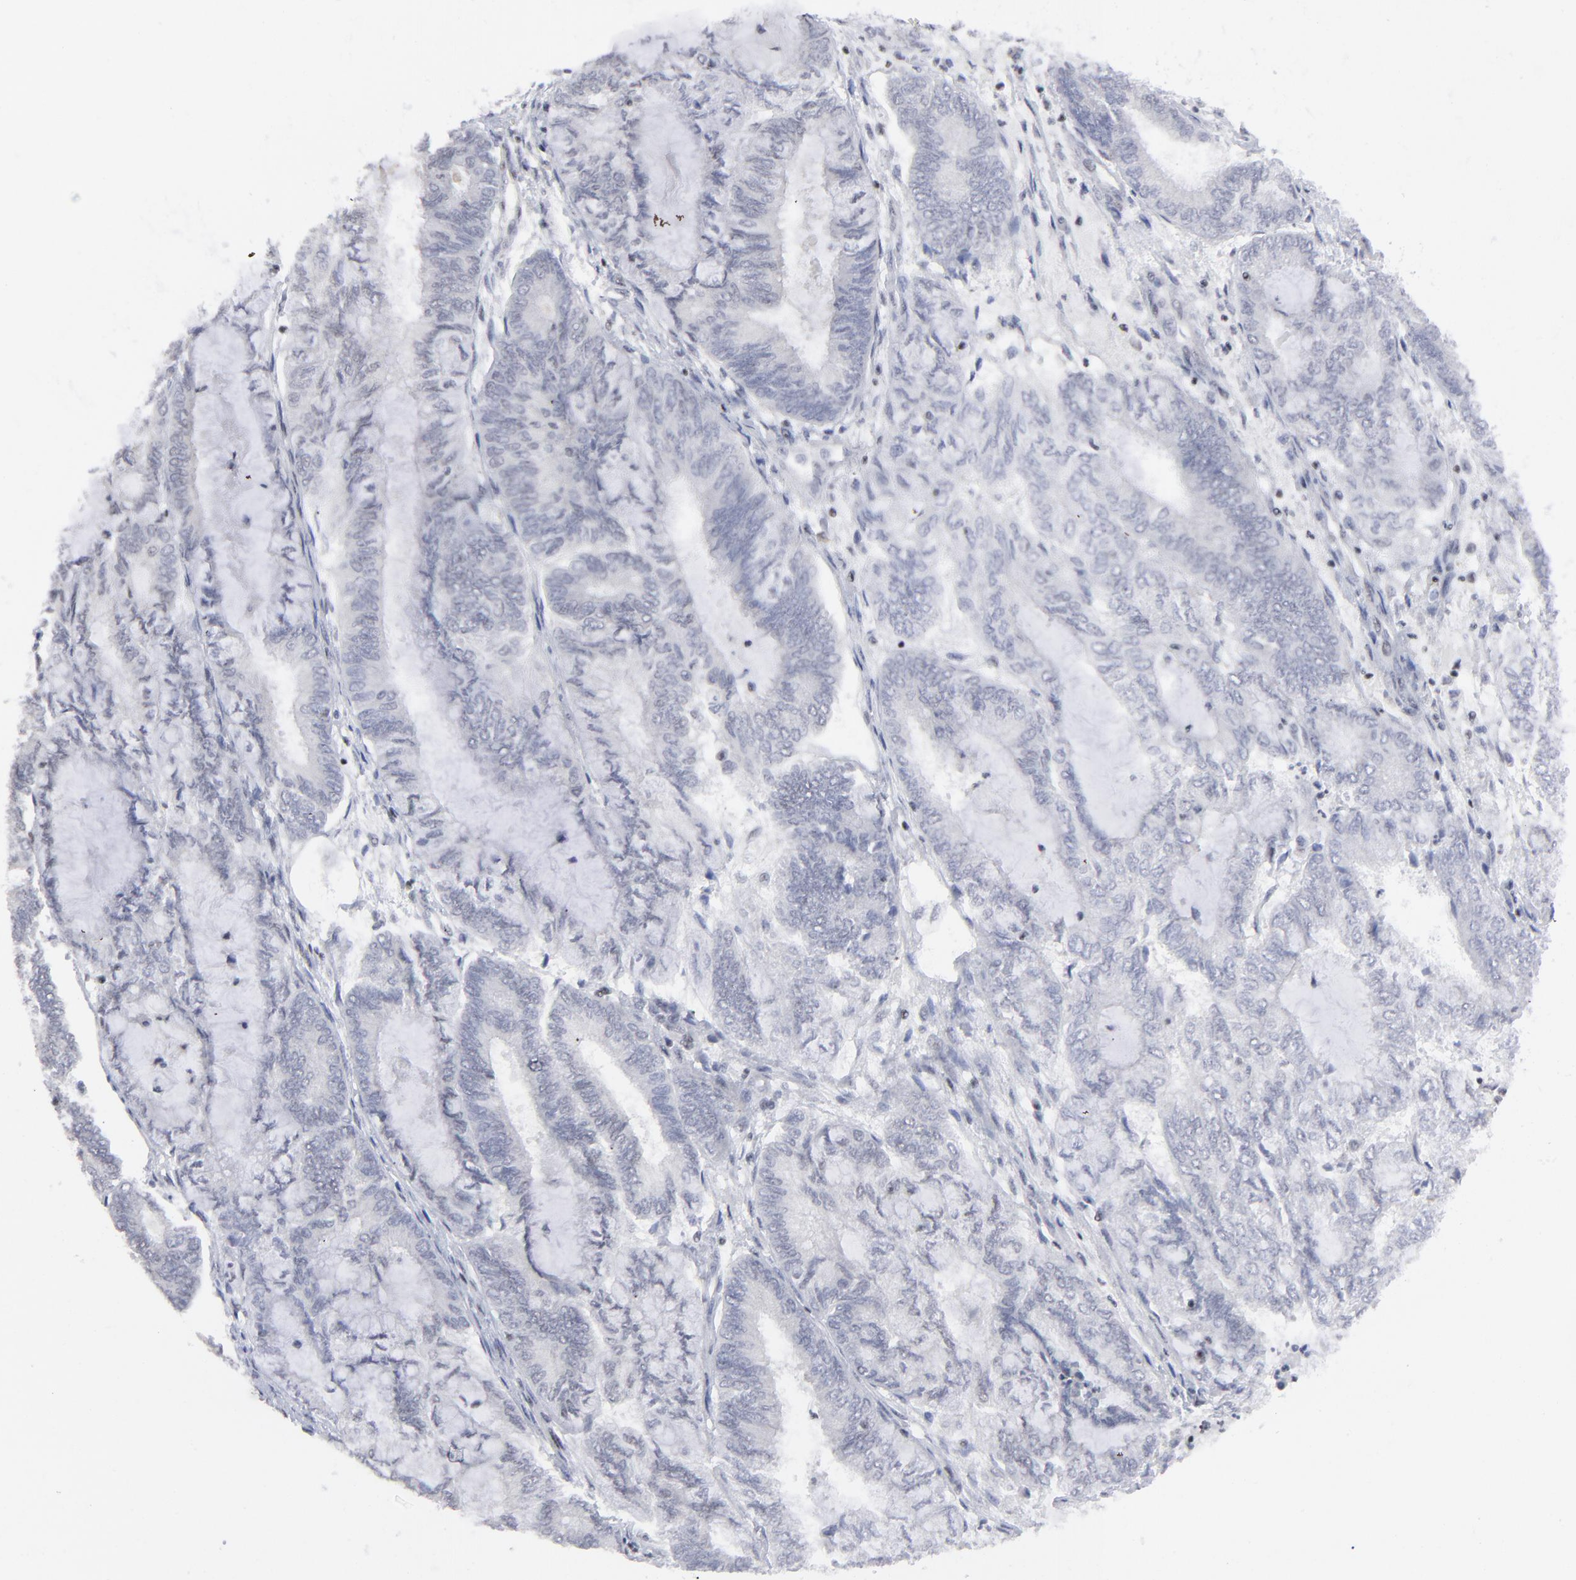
{"staining": {"intensity": "negative", "quantity": "none", "location": "none"}, "tissue": "endometrial cancer", "cell_type": "Tumor cells", "image_type": "cancer", "snomed": [{"axis": "morphology", "description": "Adenocarcinoma, NOS"}, {"axis": "topography", "description": "Endometrium"}], "caption": "Tumor cells are negative for protein expression in human endometrial cancer (adenocarcinoma).", "gene": "SP2", "patient": {"sex": "female", "age": 59}}